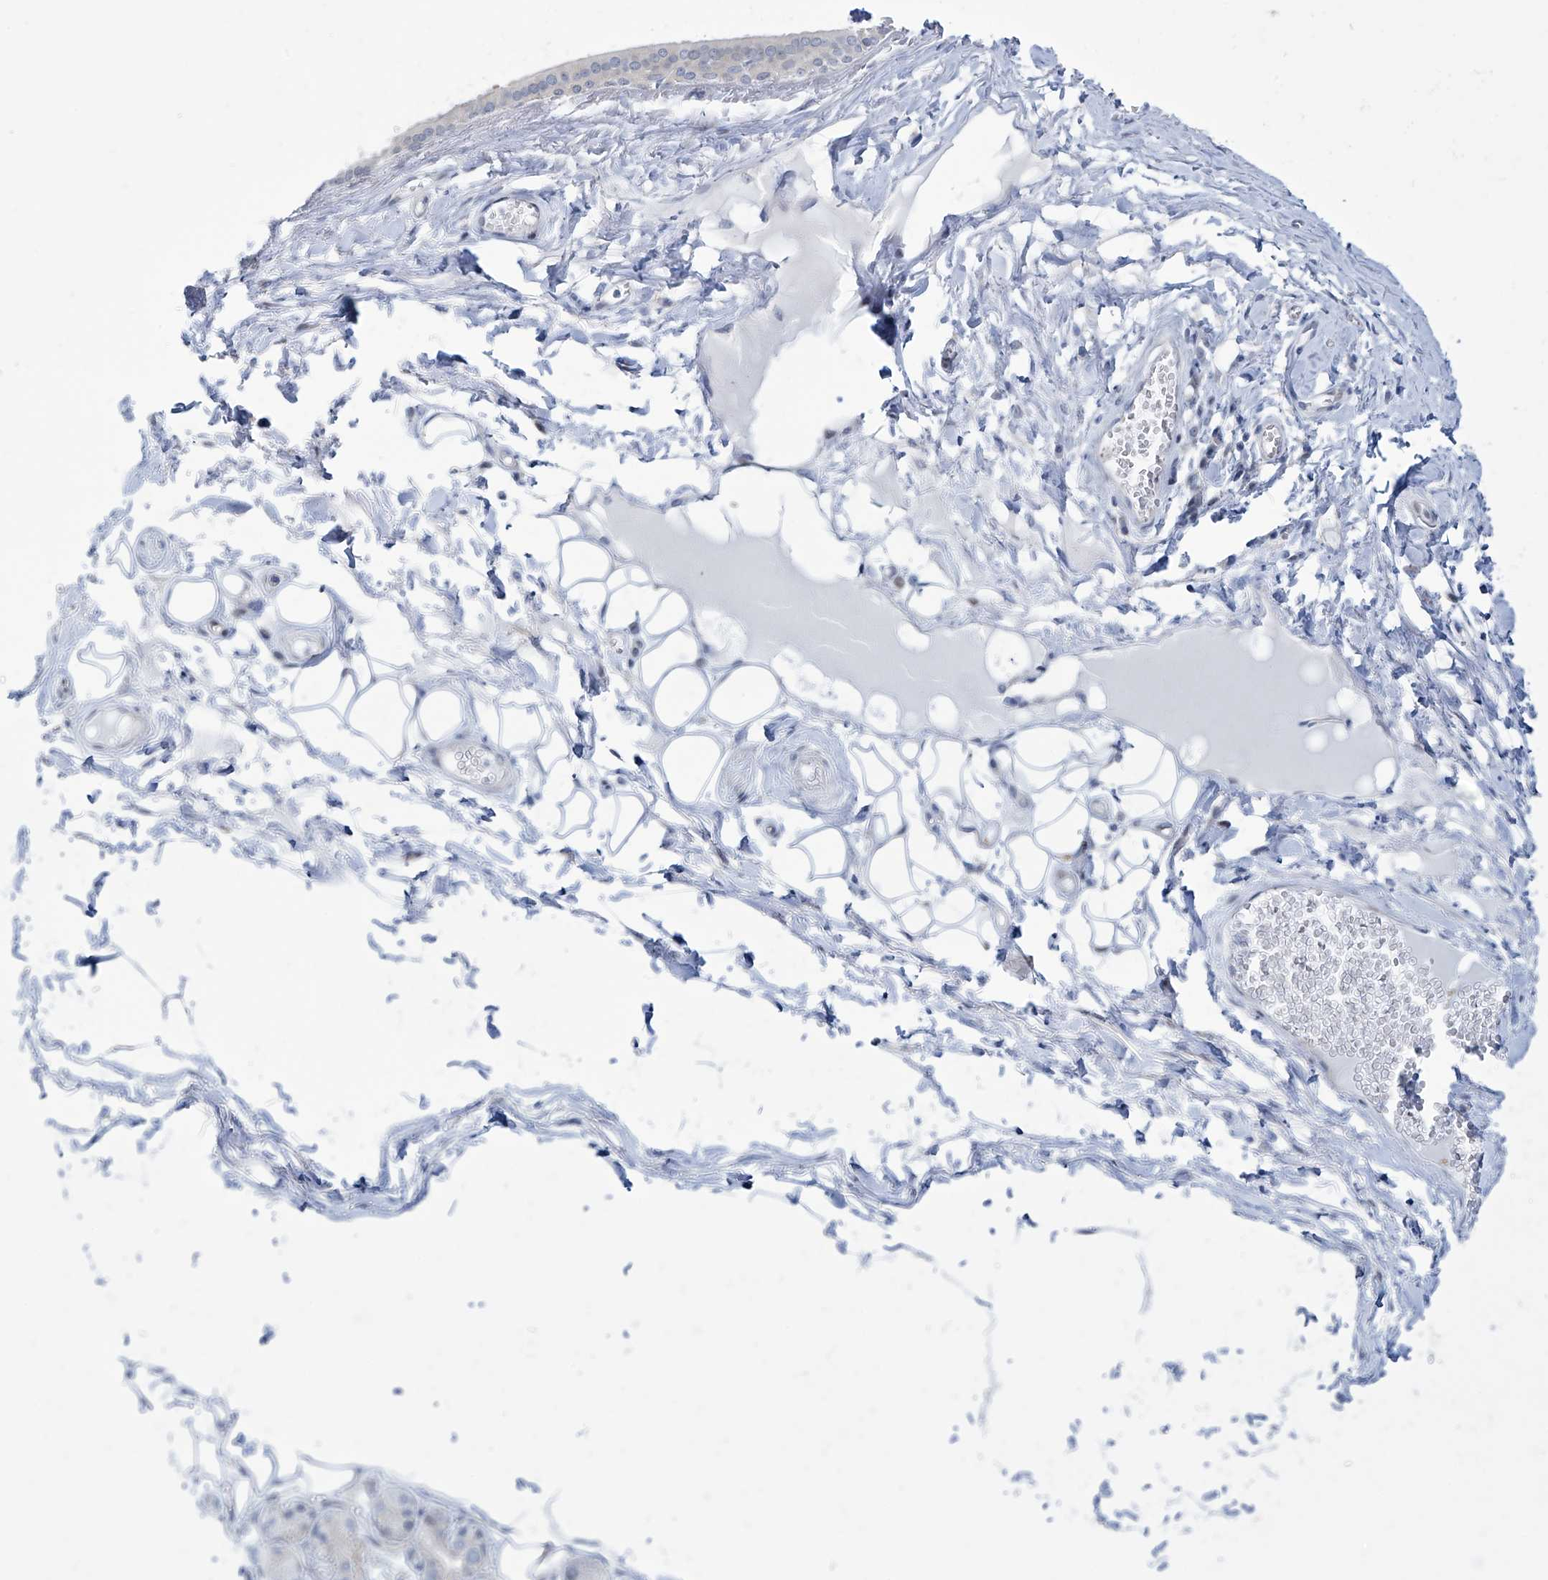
{"staining": {"intensity": "negative", "quantity": "none", "location": "none"}, "tissue": "adipose tissue", "cell_type": "Adipocytes", "image_type": "normal", "snomed": [{"axis": "morphology", "description": "Normal tissue, NOS"}, {"axis": "morphology", "description": "Inflammation, NOS"}, {"axis": "topography", "description": "Salivary gland"}, {"axis": "topography", "description": "Peripheral nerve tissue"}], "caption": "Protein analysis of benign adipose tissue reveals no significant staining in adipocytes. (Brightfield microscopy of DAB (3,3'-diaminobenzidine) IHC at high magnification).", "gene": "TRIM60", "patient": {"sex": "female", "age": 75}}